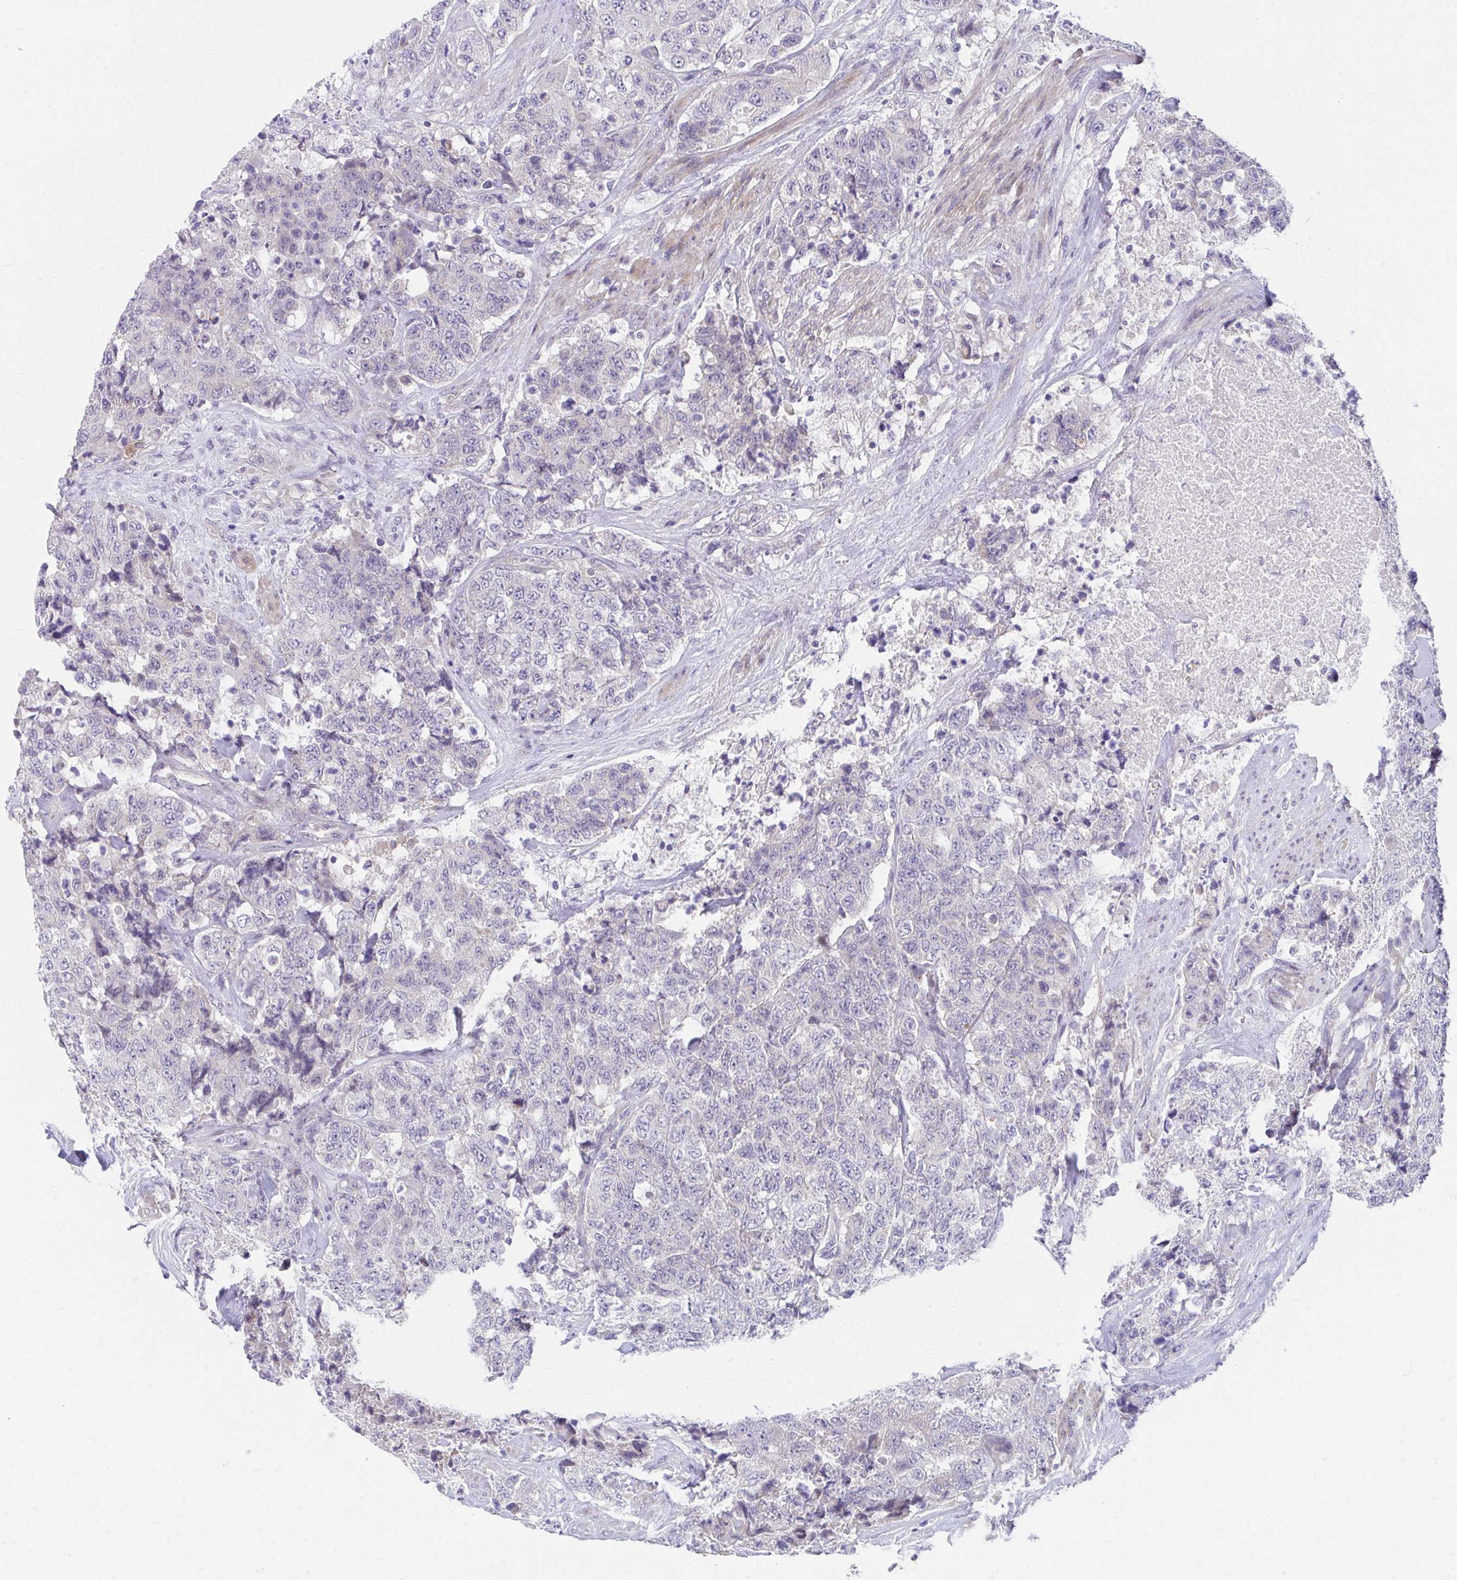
{"staining": {"intensity": "negative", "quantity": "none", "location": "none"}, "tissue": "urothelial cancer", "cell_type": "Tumor cells", "image_type": "cancer", "snomed": [{"axis": "morphology", "description": "Urothelial carcinoma, High grade"}, {"axis": "topography", "description": "Urinary bladder"}], "caption": "The immunohistochemistry histopathology image has no significant expression in tumor cells of urothelial cancer tissue. (DAB IHC with hematoxylin counter stain).", "gene": "SLAMF7", "patient": {"sex": "female", "age": 78}}